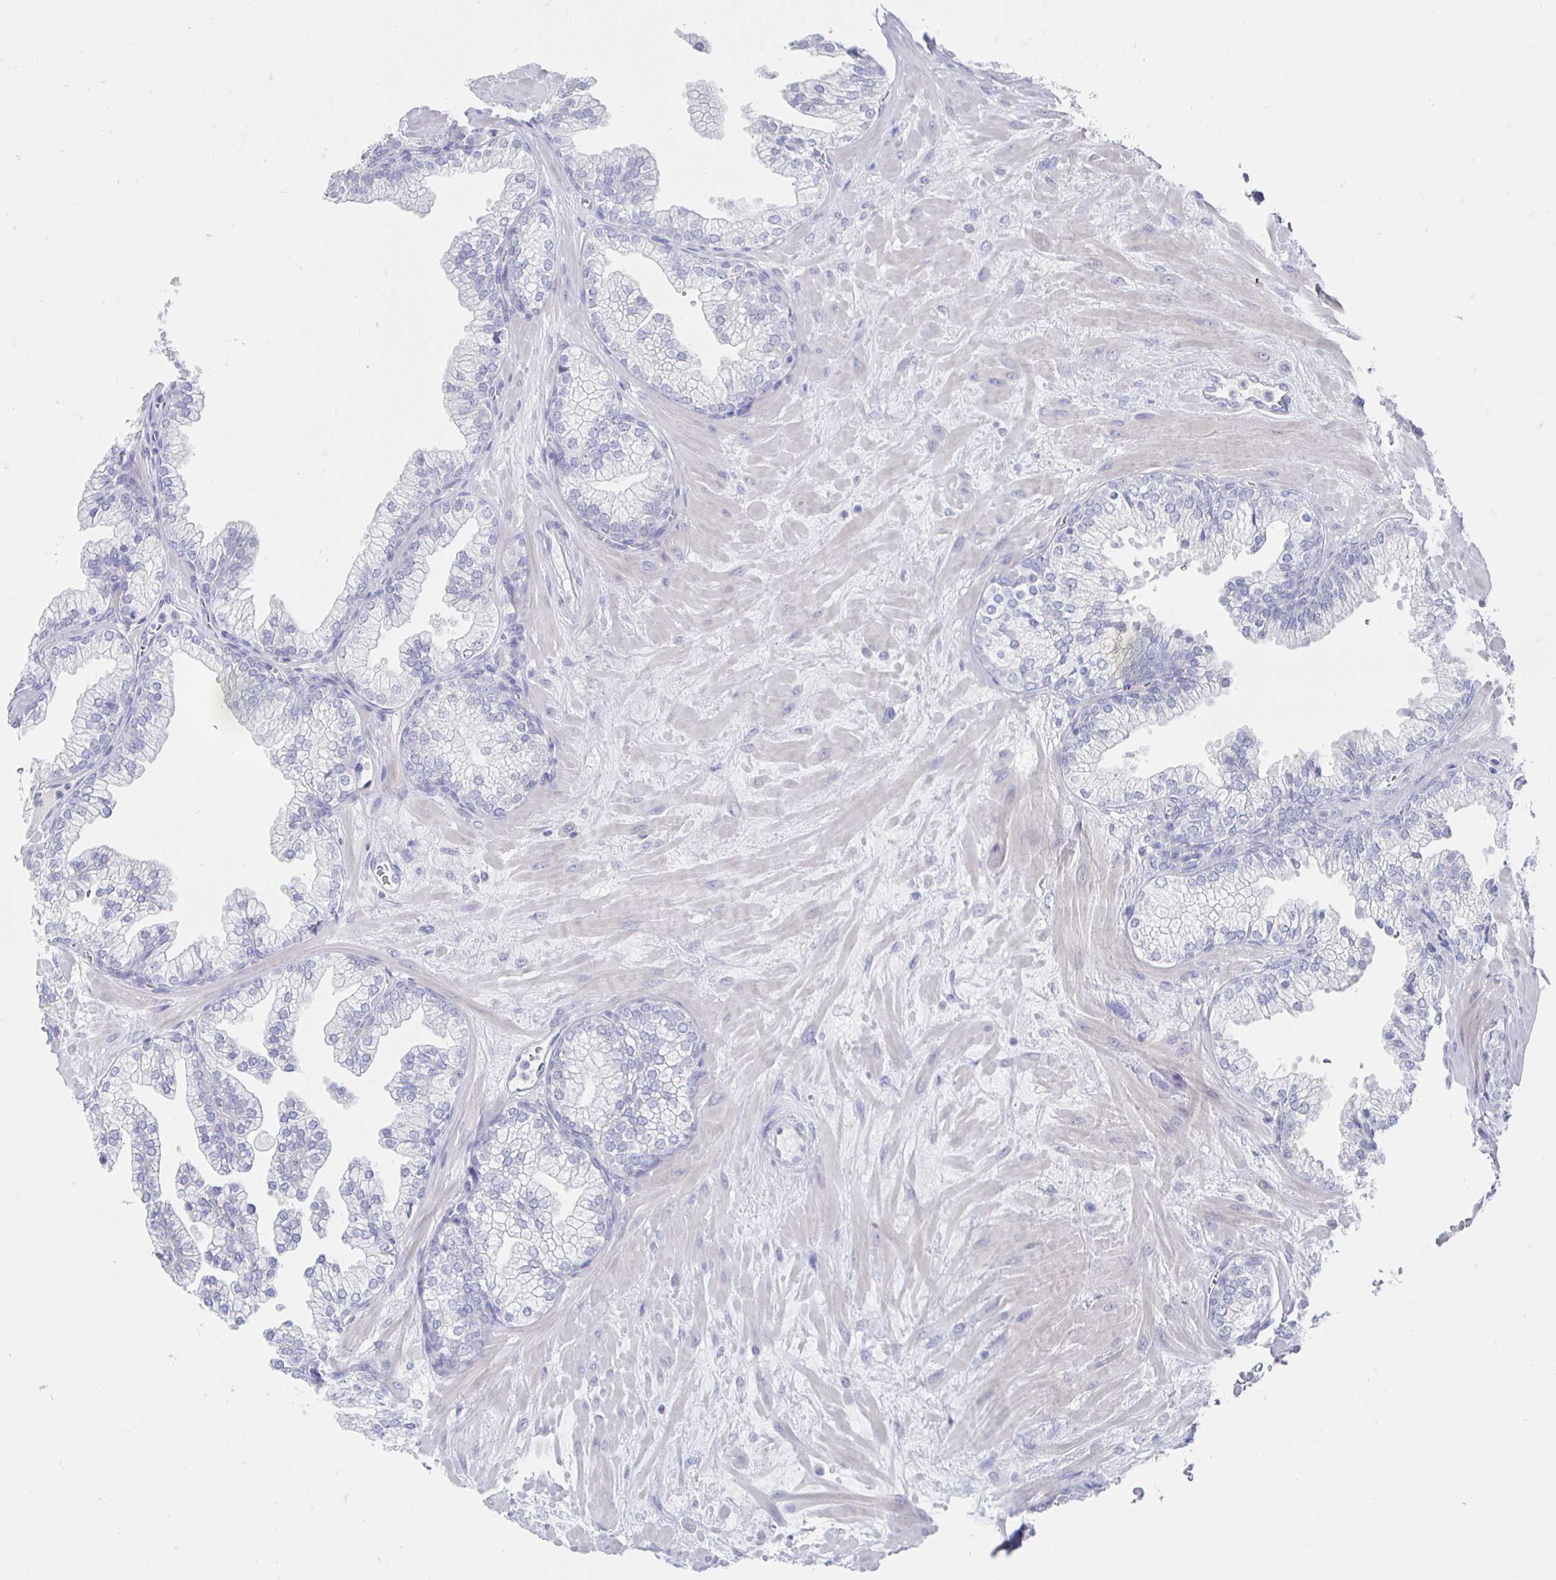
{"staining": {"intensity": "negative", "quantity": "none", "location": "none"}, "tissue": "prostate", "cell_type": "Glandular cells", "image_type": "normal", "snomed": [{"axis": "morphology", "description": "Normal tissue, NOS"}, {"axis": "topography", "description": "Prostate"}, {"axis": "topography", "description": "Peripheral nerve tissue"}], "caption": "A high-resolution micrograph shows immunohistochemistry staining of unremarkable prostate, which demonstrates no significant staining in glandular cells. (Brightfield microscopy of DAB (3,3'-diaminobenzidine) immunohistochemistry at high magnification).", "gene": "LRRC23", "patient": {"sex": "male", "age": 61}}